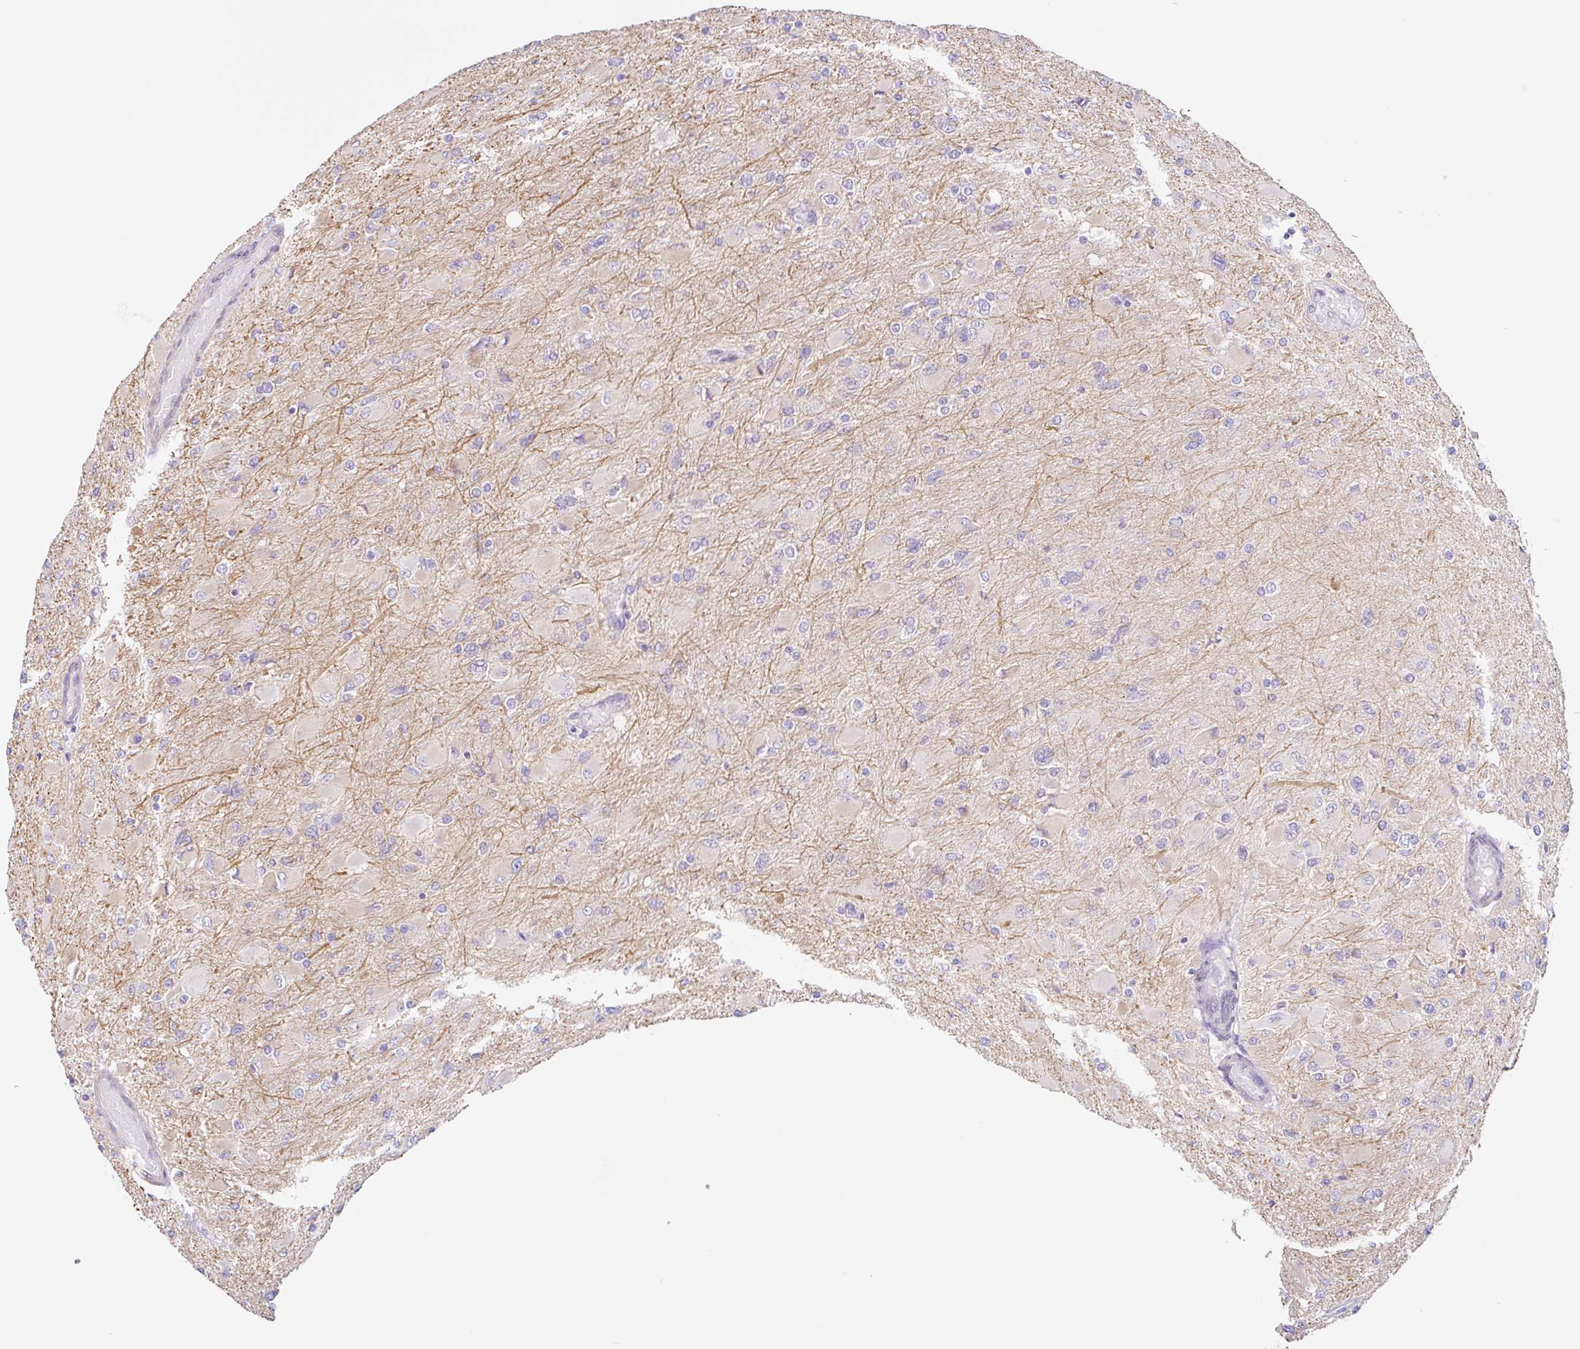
{"staining": {"intensity": "negative", "quantity": "none", "location": "none"}, "tissue": "glioma", "cell_type": "Tumor cells", "image_type": "cancer", "snomed": [{"axis": "morphology", "description": "Glioma, malignant, High grade"}, {"axis": "topography", "description": "Cerebral cortex"}], "caption": "Glioma was stained to show a protein in brown. There is no significant positivity in tumor cells.", "gene": "DCAF17", "patient": {"sex": "female", "age": 36}}